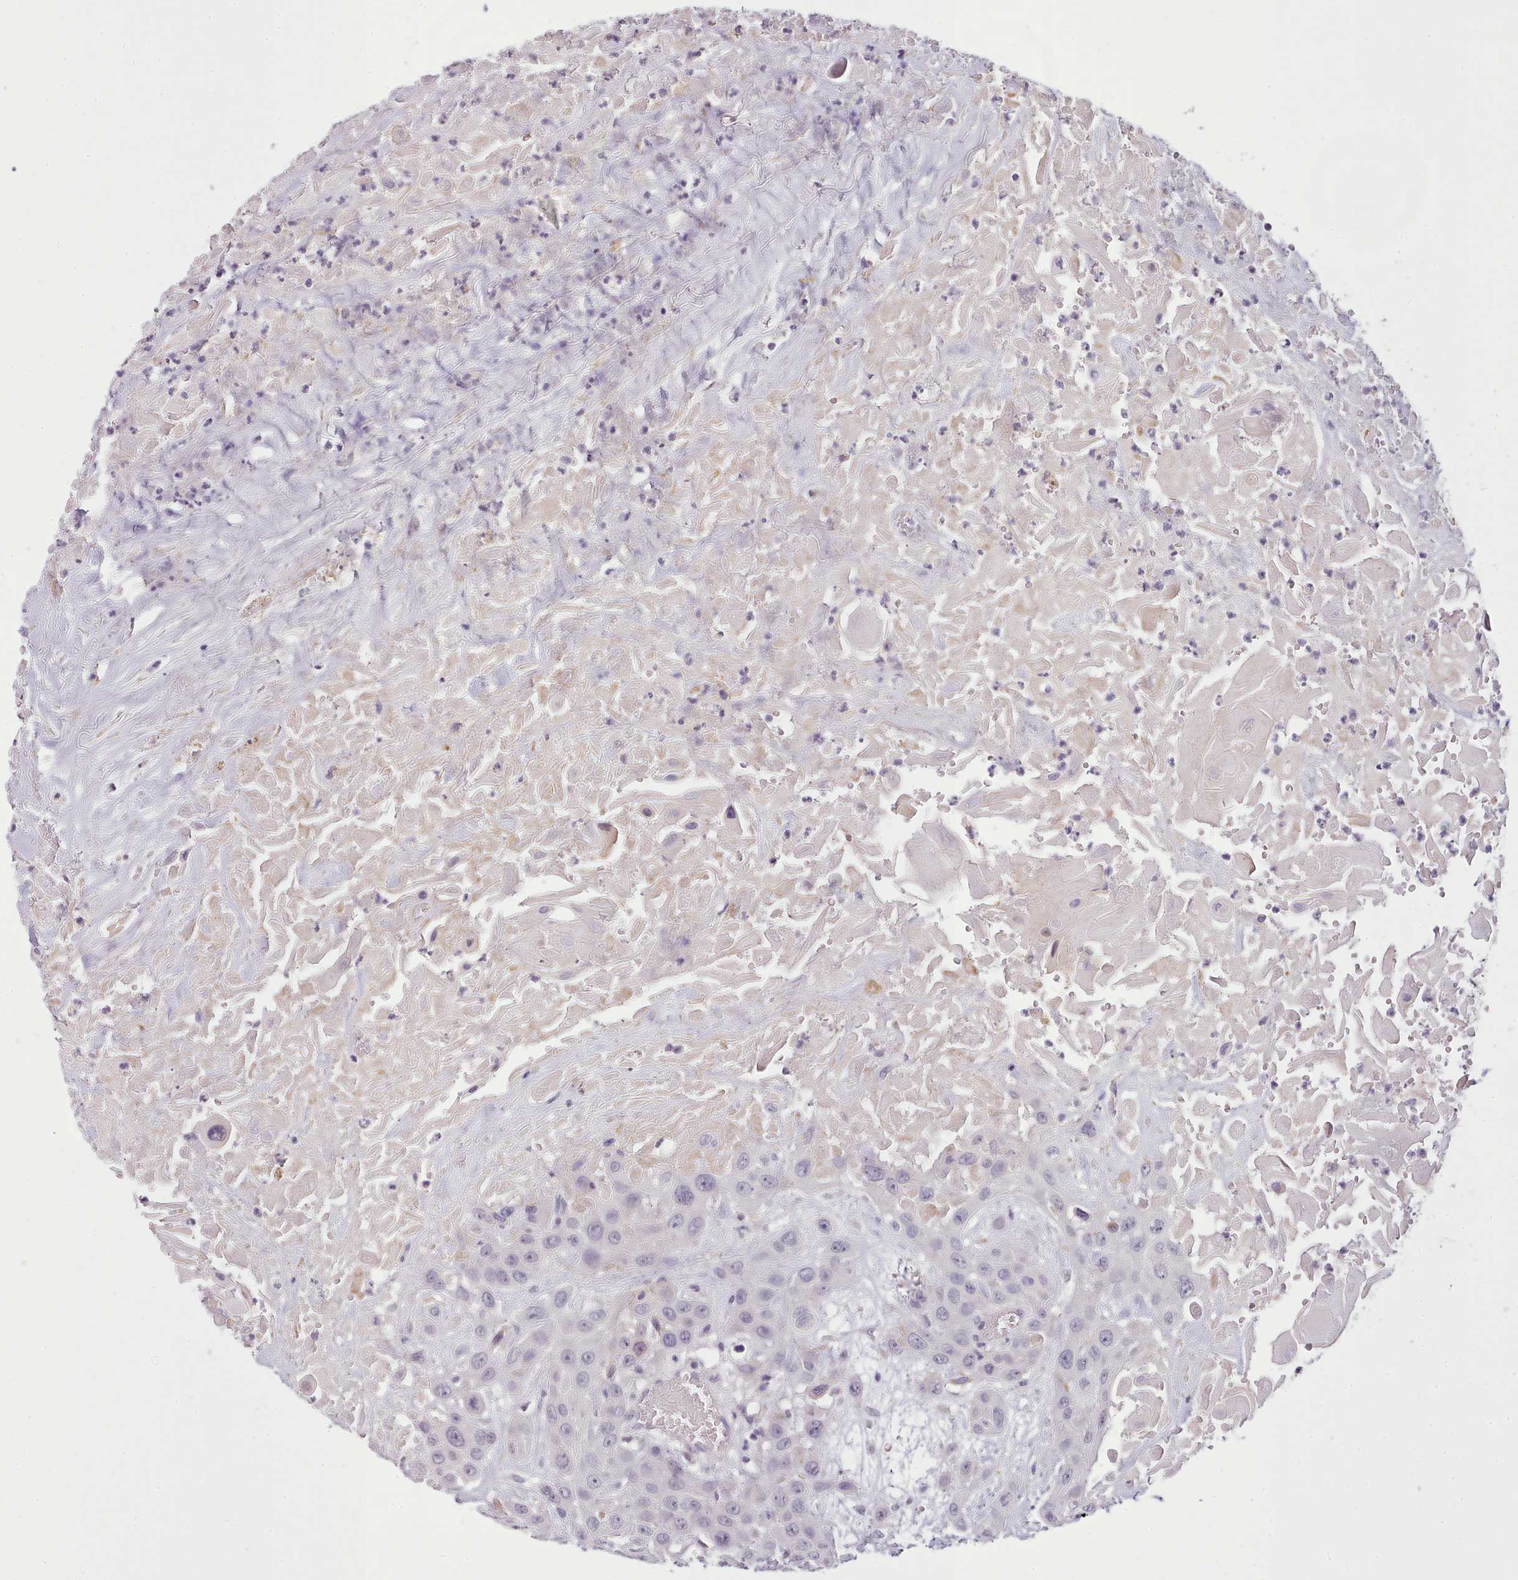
{"staining": {"intensity": "negative", "quantity": "none", "location": "none"}, "tissue": "head and neck cancer", "cell_type": "Tumor cells", "image_type": "cancer", "snomed": [{"axis": "morphology", "description": "Squamous cell carcinoma, NOS"}, {"axis": "topography", "description": "Head-Neck"}], "caption": "DAB immunohistochemical staining of human head and neck cancer demonstrates no significant positivity in tumor cells.", "gene": "FAM83E", "patient": {"sex": "male", "age": 81}}